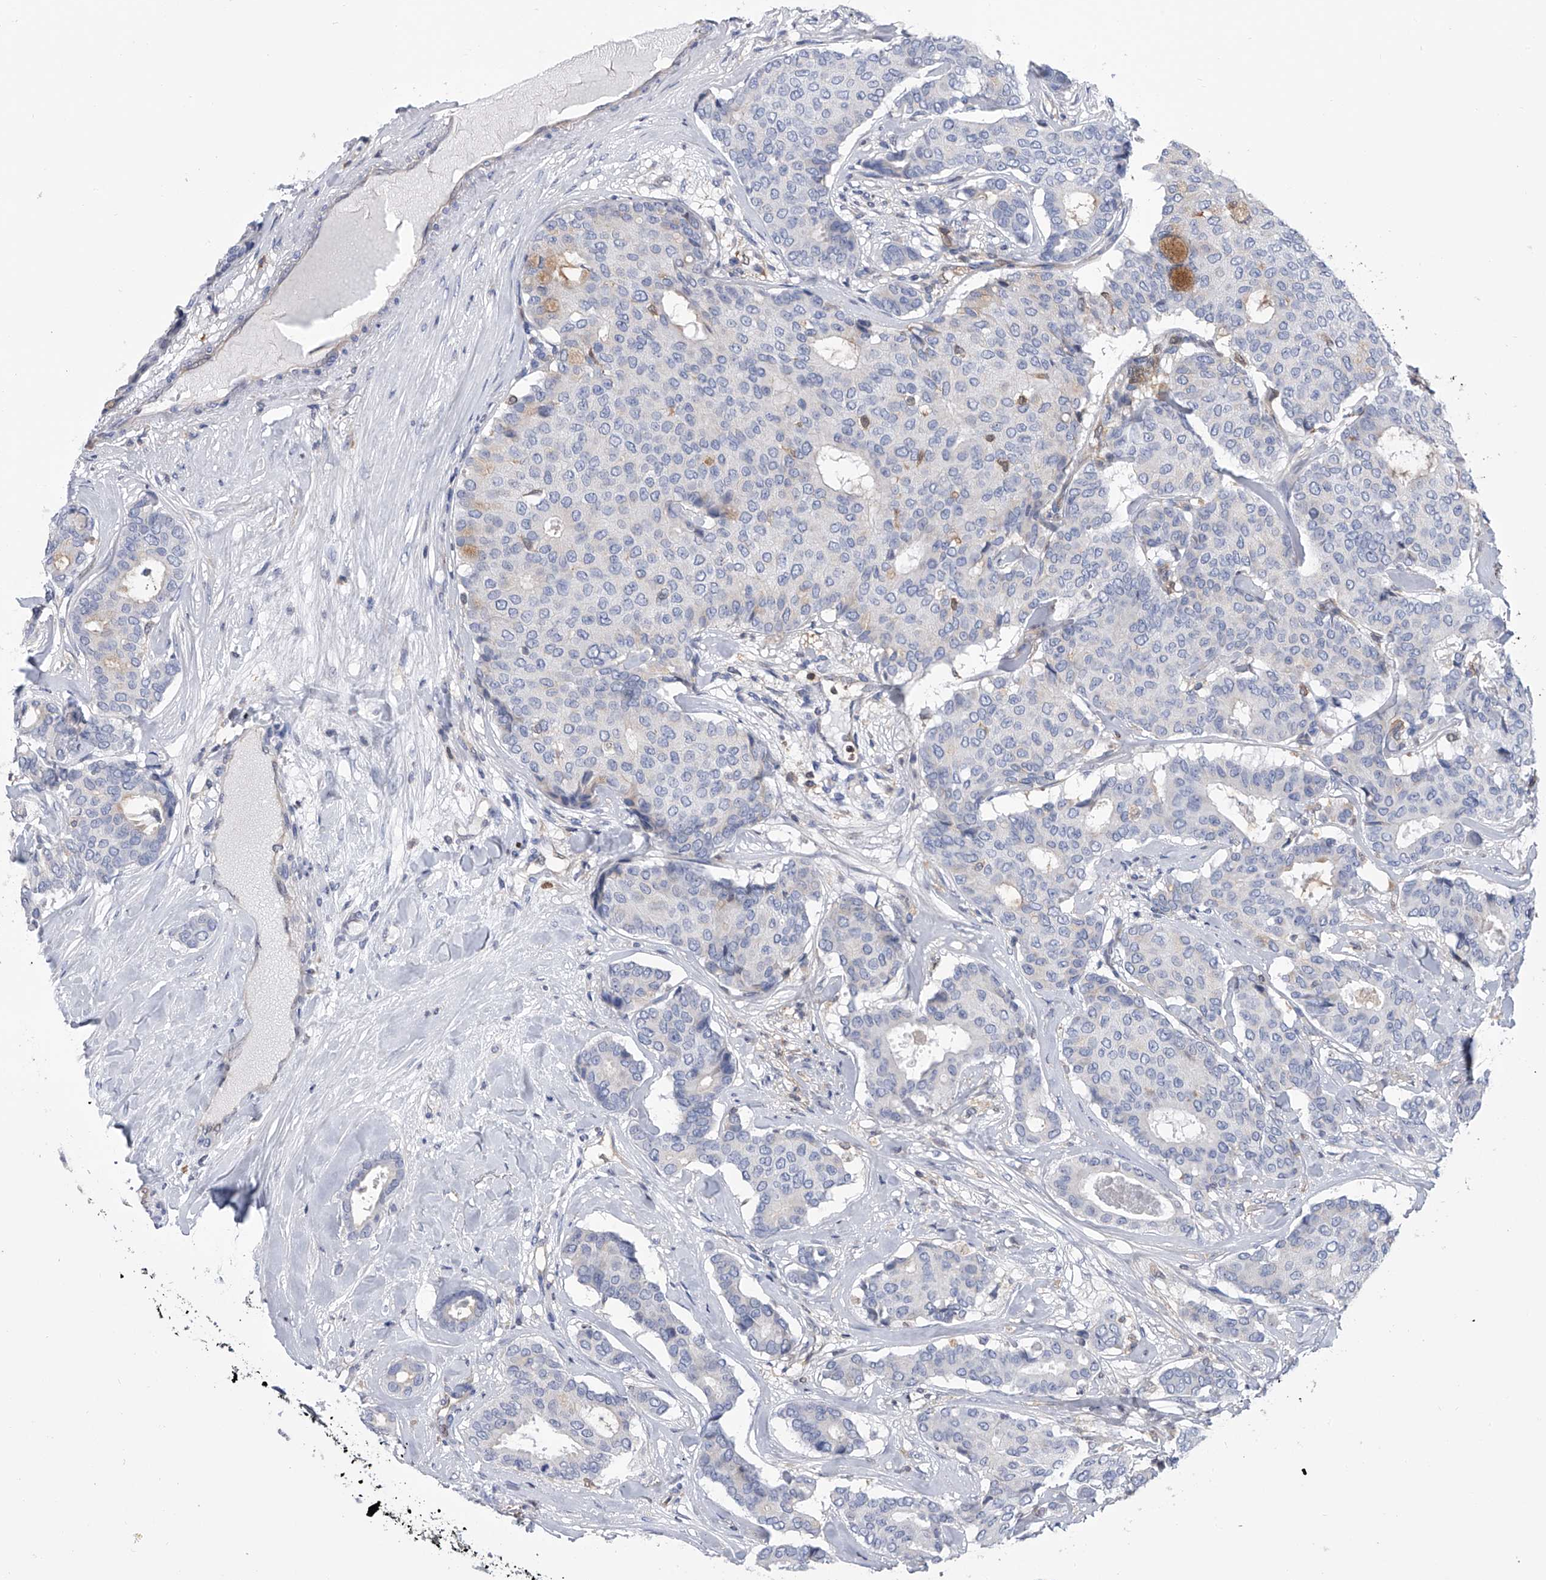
{"staining": {"intensity": "negative", "quantity": "none", "location": "none"}, "tissue": "breast cancer", "cell_type": "Tumor cells", "image_type": "cancer", "snomed": [{"axis": "morphology", "description": "Duct carcinoma"}, {"axis": "topography", "description": "Breast"}], "caption": "Immunohistochemistry (IHC) histopathology image of neoplastic tissue: invasive ductal carcinoma (breast) stained with DAB exhibits no significant protein expression in tumor cells. (DAB (3,3'-diaminobenzidine) immunohistochemistry visualized using brightfield microscopy, high magnification).", "gene": "SERPINB9", "patient": {"sex": "female", "age": 75}}